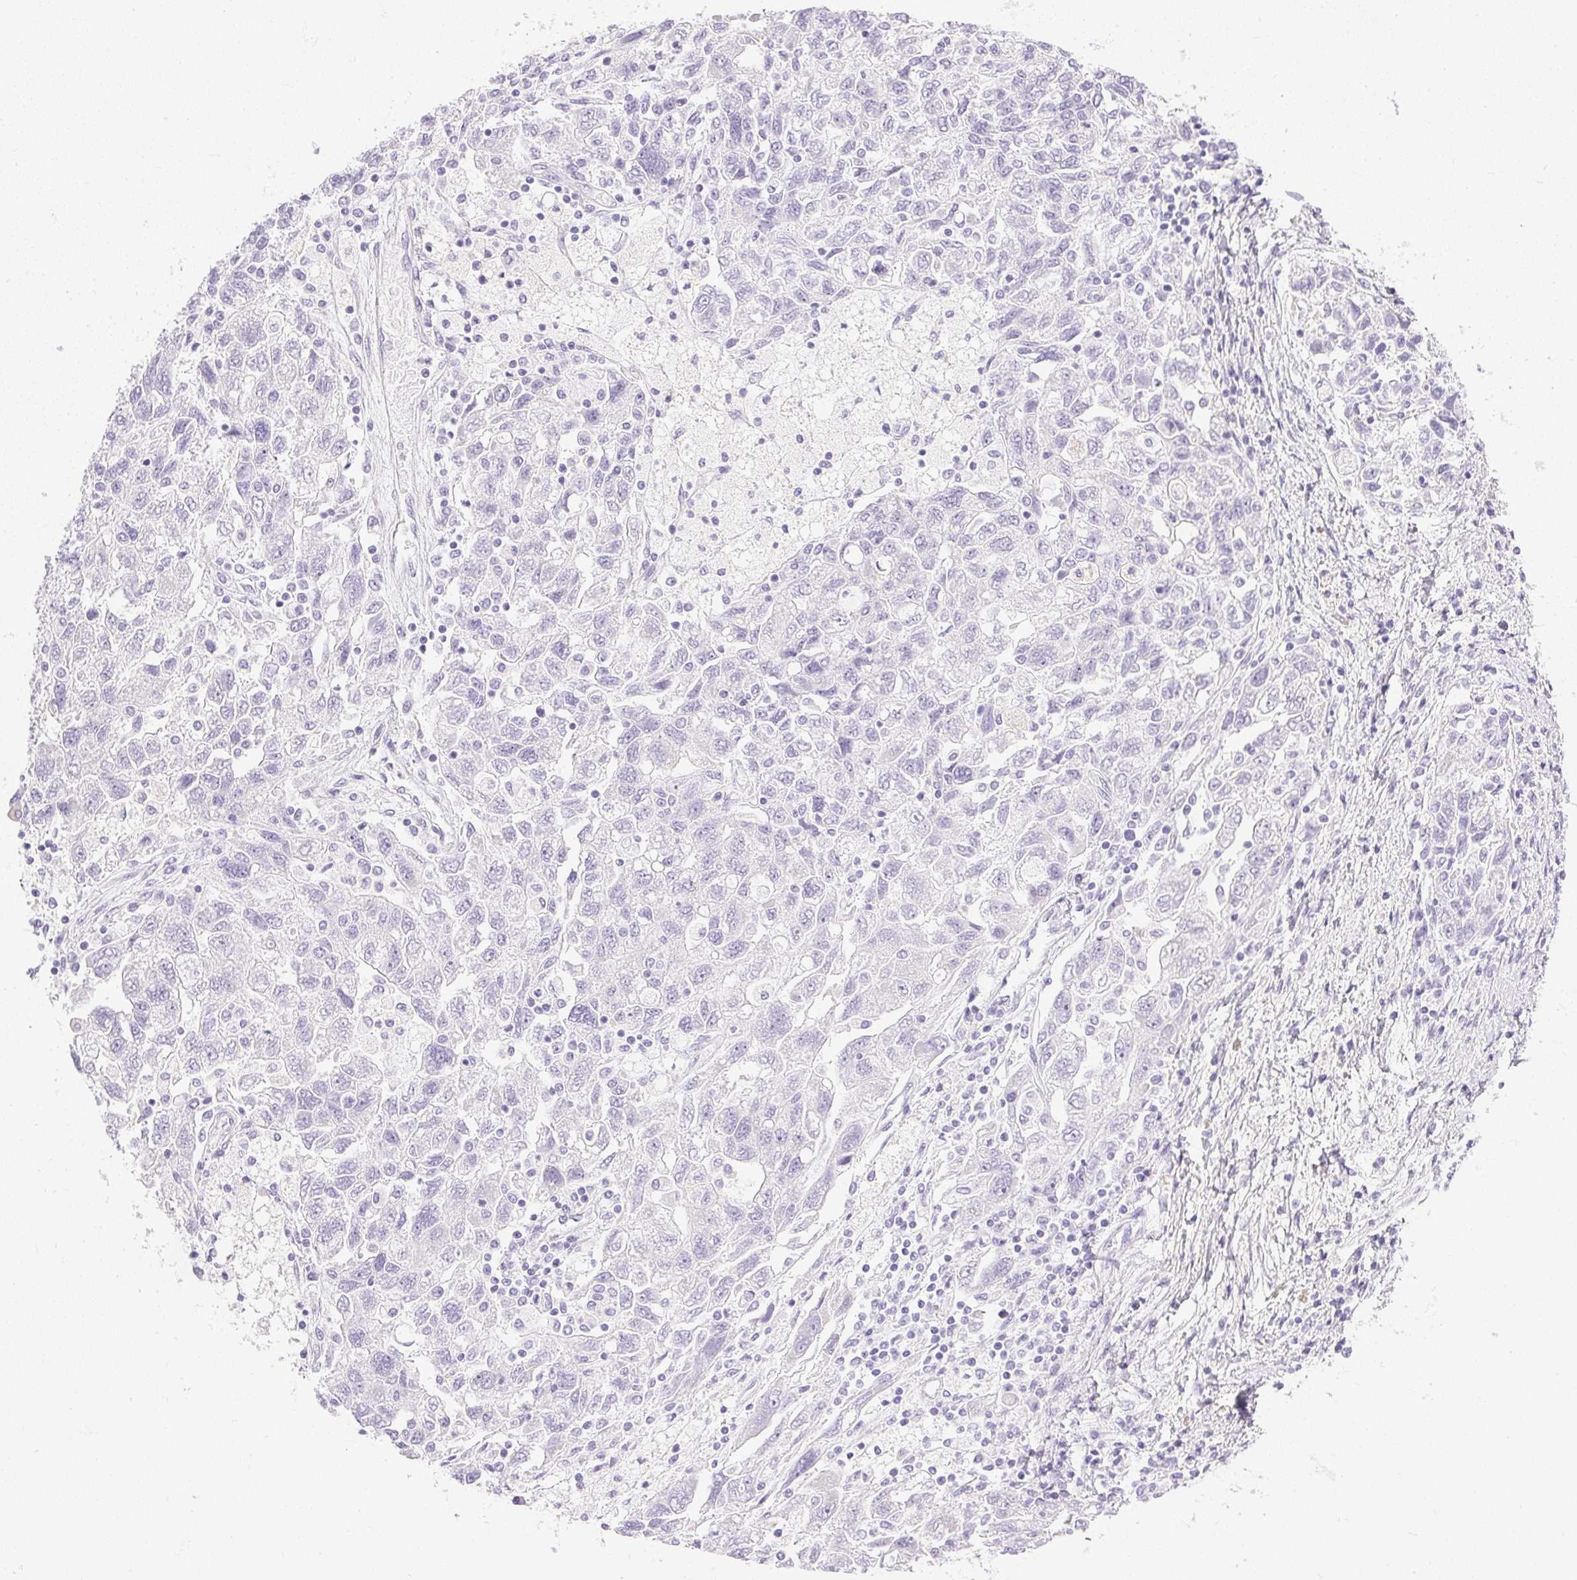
{"staining": {"intensity": "negative", "quantity": "none", "location": "none"}, "tissue": "ovarian cancer", "cell_type": "Tumor cells", "image_type": "cancer", "snomed": [{"axis": "morphology", "description": "Carcinoma, NOS"}, {"axis": "morphology", "description": "Cystadenocarcinoma, serous, NOS"}, {"axis": "topography", "description": "Ovary"}], "caption": "The histopathology image exhibits no staining of tumor cells in ovarian carcinoma. (DAB IHC with hematoxylin counter stain).", "gene": "CPB1", "patient": {"sex": "female", "age": 69}}